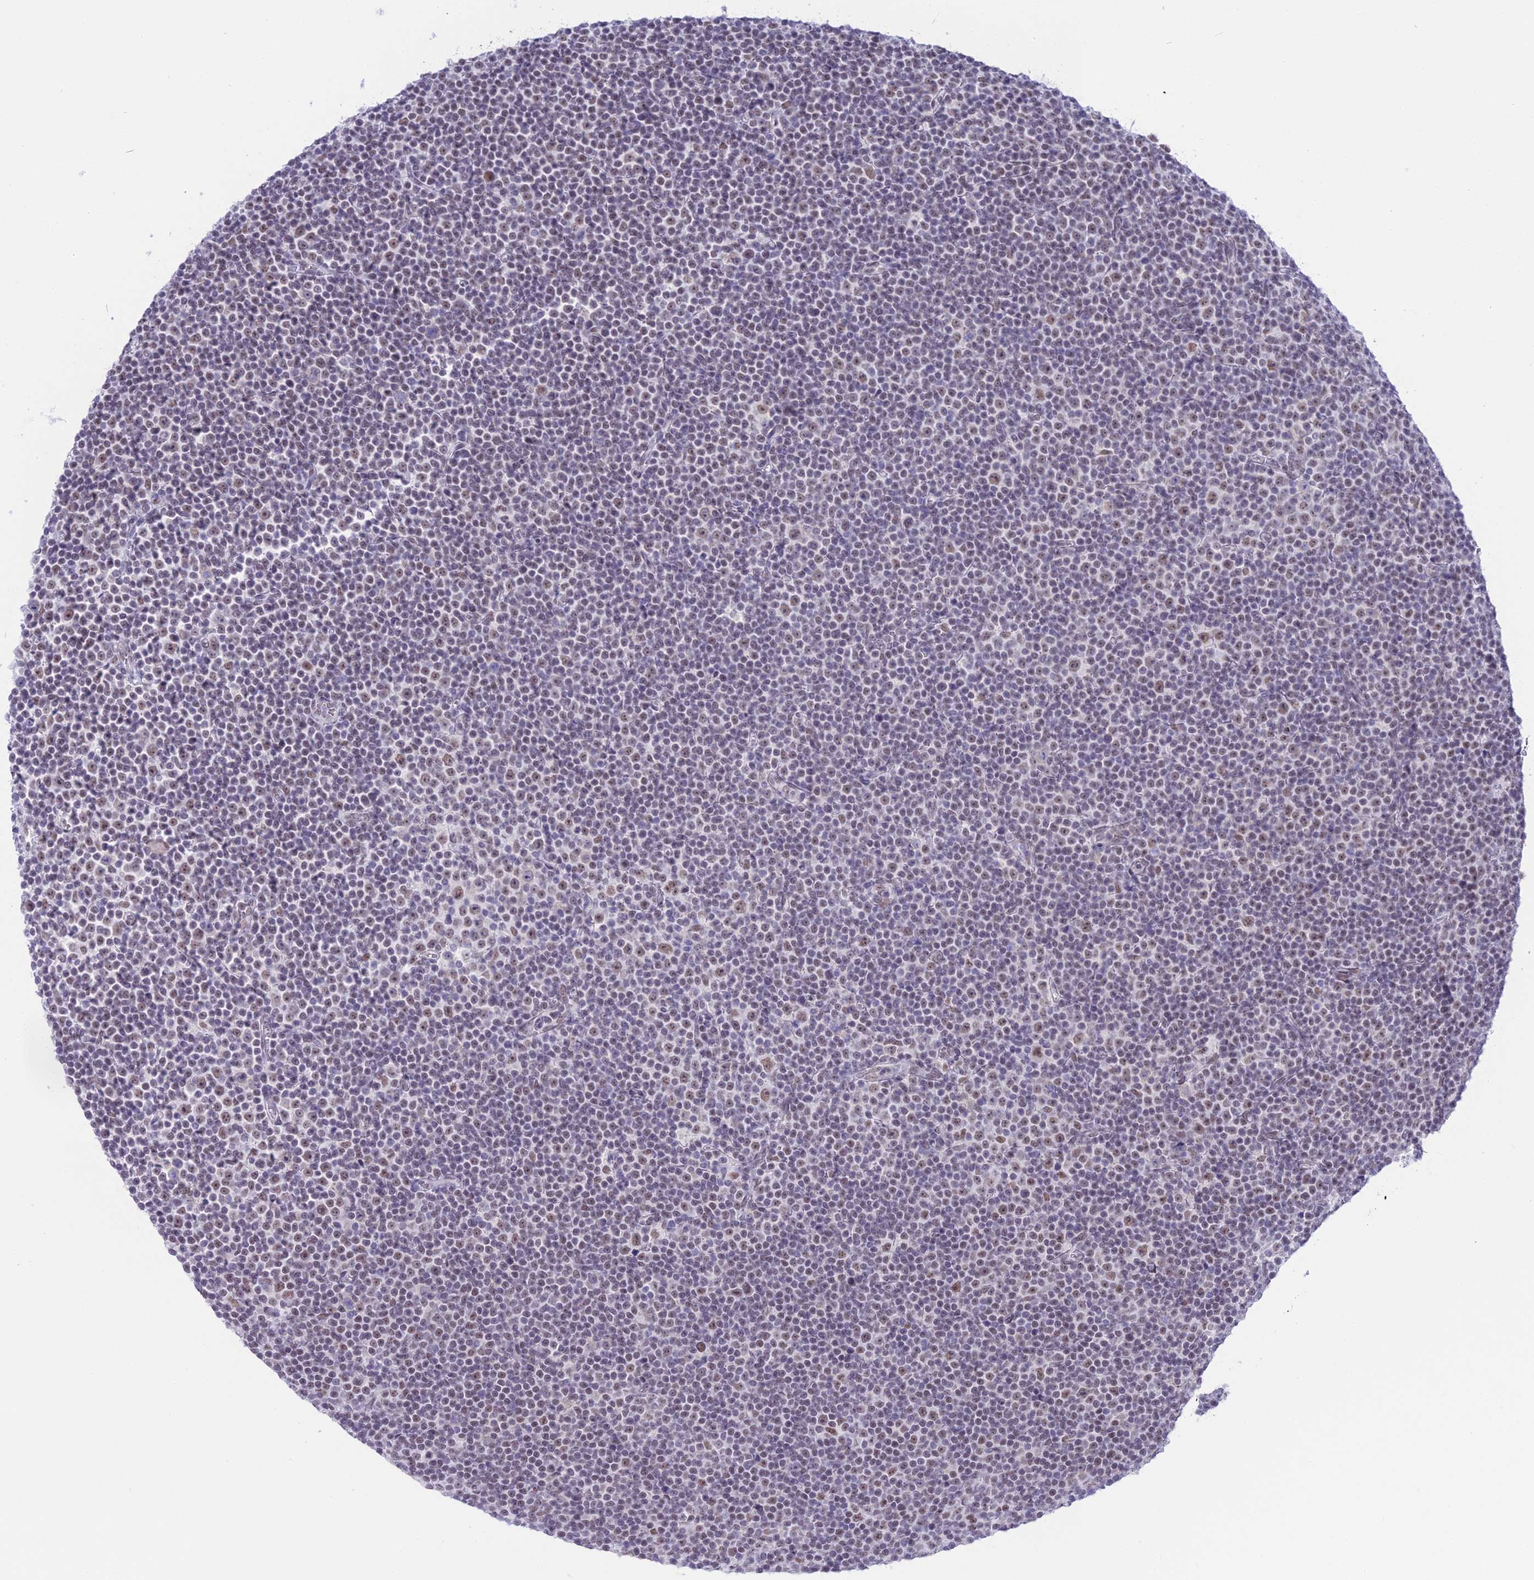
{"staining": {"intensity": "weak", "quantity": "<25%", "location": "nuclear"}, "tissue": "lymphoma", "cell_type": "Tumor cells", "image_type": "cancer", "snomed": [{"axis": "morphology", "description": "Malignant lymphoma, non-Hodgkin's type, Low grade"}, {"axis": "topography", "description": "Lymph node"}], "caption": "High magnification brightfield microscopy of low-grade malignant lymphoma, non-Hodgkin's type stained with DAB (3,3'-diaminobenzidine) (brown) and counterstained with hematoxylin (blue): tumor cells show no significant expression.", "gene": "RBM12", "patient": {"sex": "female", "age": 67}}